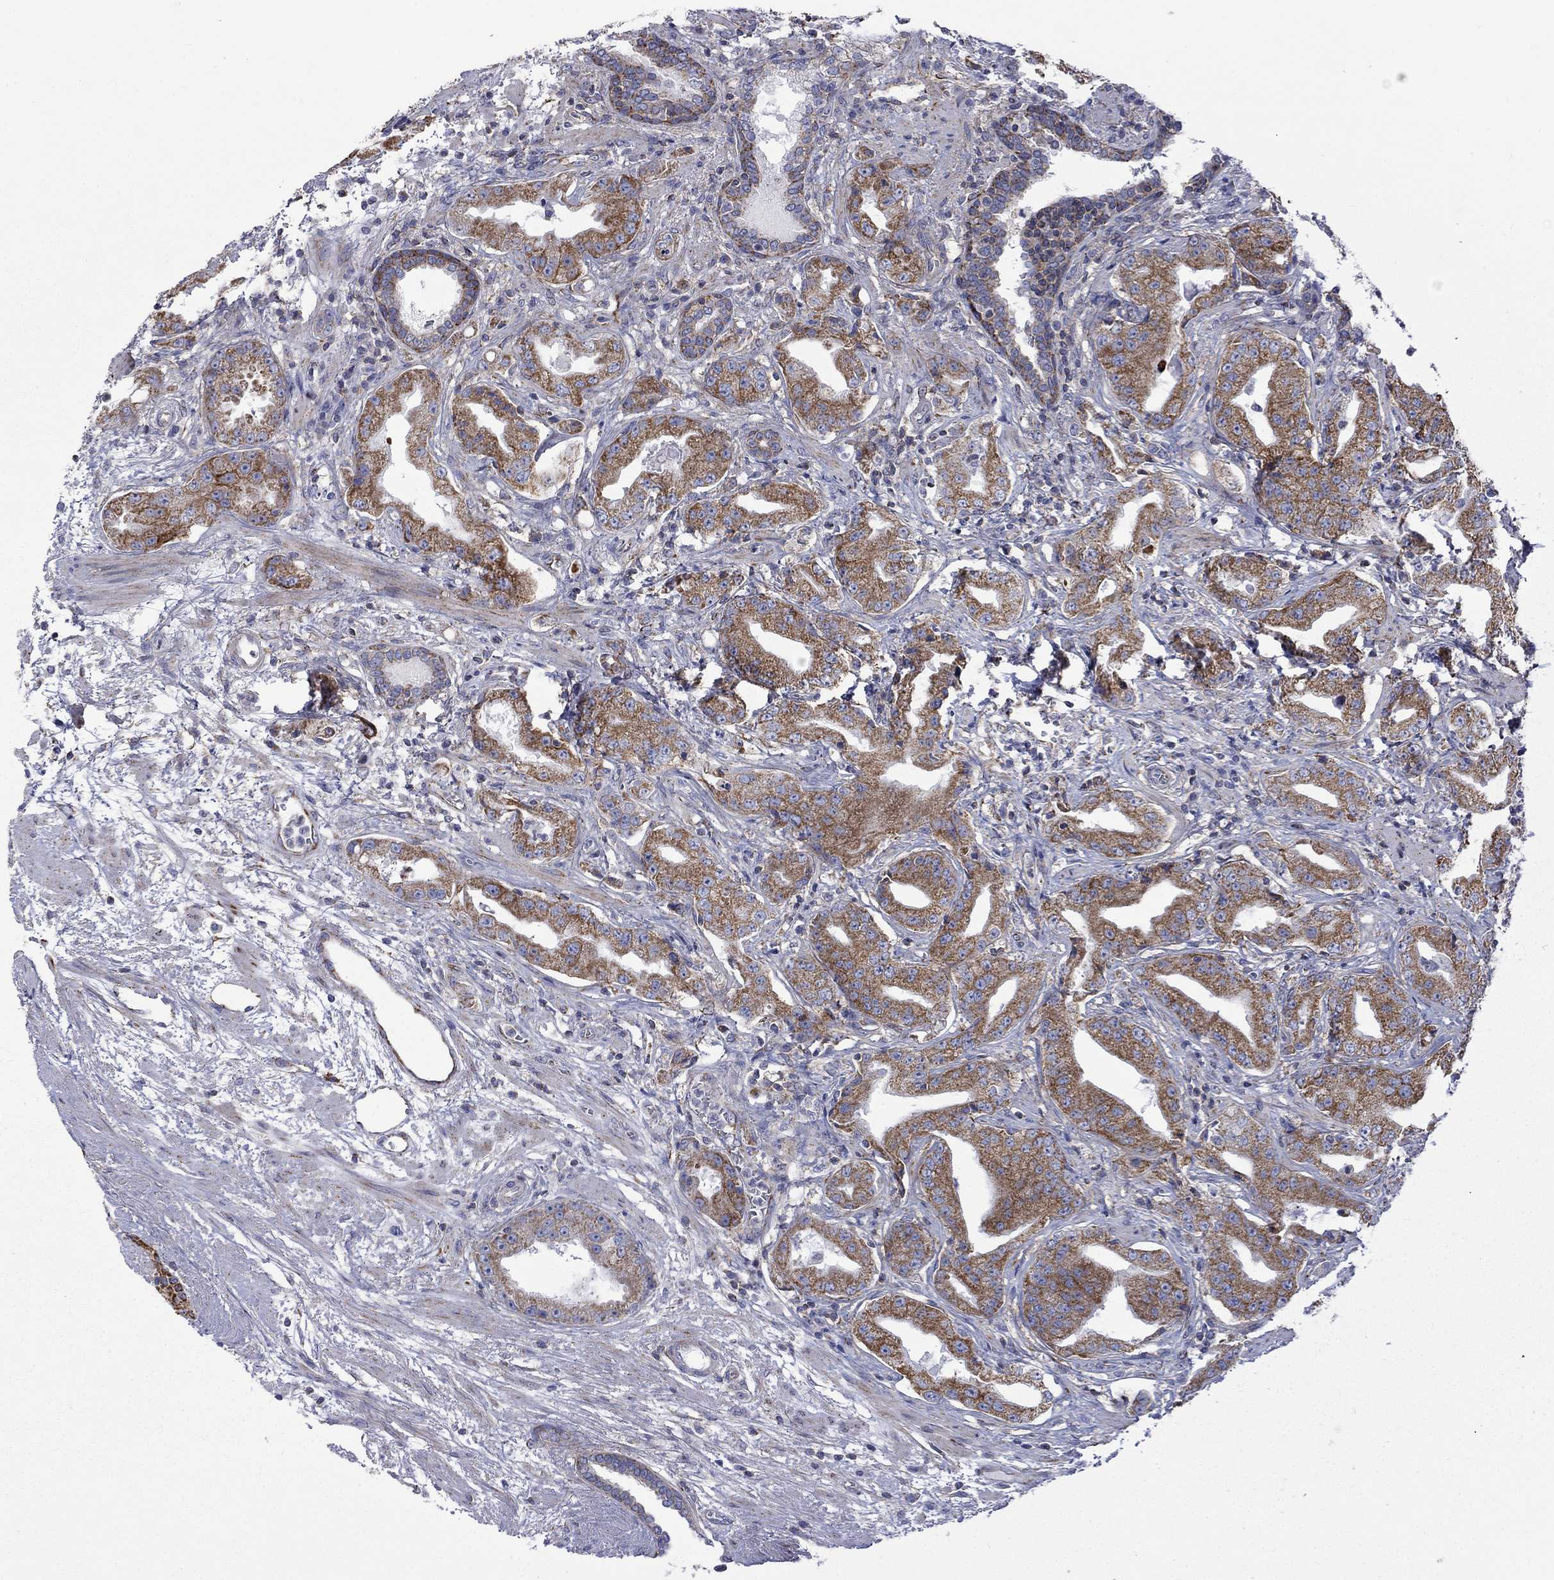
{"staining": {"intensity": "moderate", "quantity": ">75%", "location": "cytoplasmic/membranous"}, "tissue": "prostate cancer", "cell_type": "Tumor cells", "image_type": "cancer", "snomed": [{"axis": "morphology", "description": "Adenocarcinoma, Low grade"}, {"axis": "topography", "description": "Prostate"}], "caption": "Protein expression analysis of prostate cancer displays moderate cytoplasmic/membranous positivity in approximately >75% of tumor cells.", "gene": "CISD1", "patient": {"sex": "male", "age": 62}}